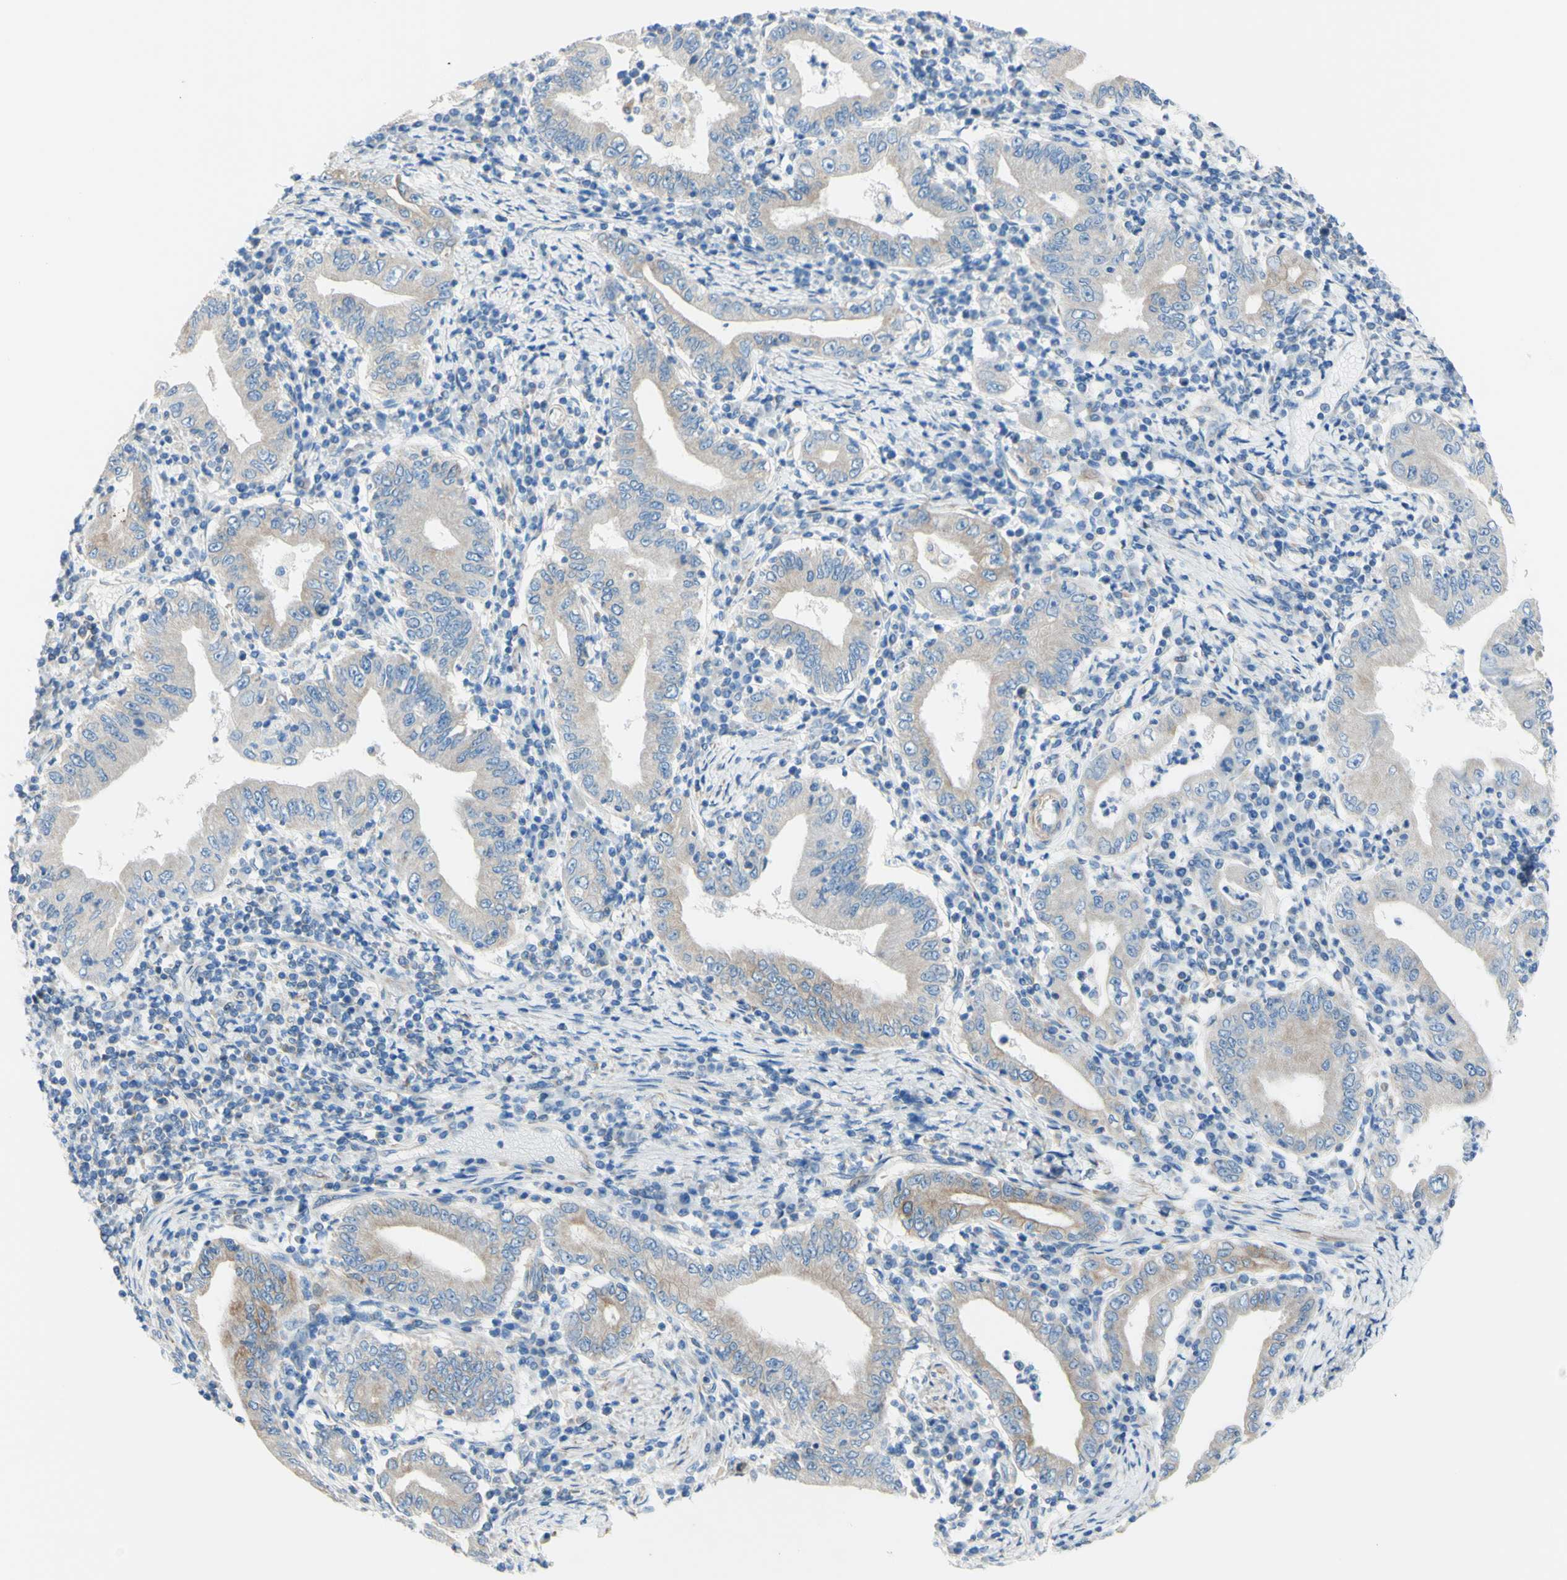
{"staining": {"intensity": "weak", "quantity": "<25%", "location": "cytoplasmic/membranous"}, "tissue": "stomach cancer", "cell_type": "Tumor cells", "image_type": "cancer", "snomed": [{"axis": "morphology", "description": "Normal tissue, NOS"}, {"axis": "morphology", "description": "Adenocarcinoma, NOS"}, {"axis": "topography", "description": "Esophagus"}, {"axis": "topography", "description": "Stomach, upper"}, {"axis": "topography", "description": "Peripheral nerve tissue"}], "caption": "Stomach cancer (adenocarcinoma) was stained to show a protein in brown. There is no significant staining in tumor cells.", "gene": "RETREG2", "patient": {"sex": "male", "age": 62}}